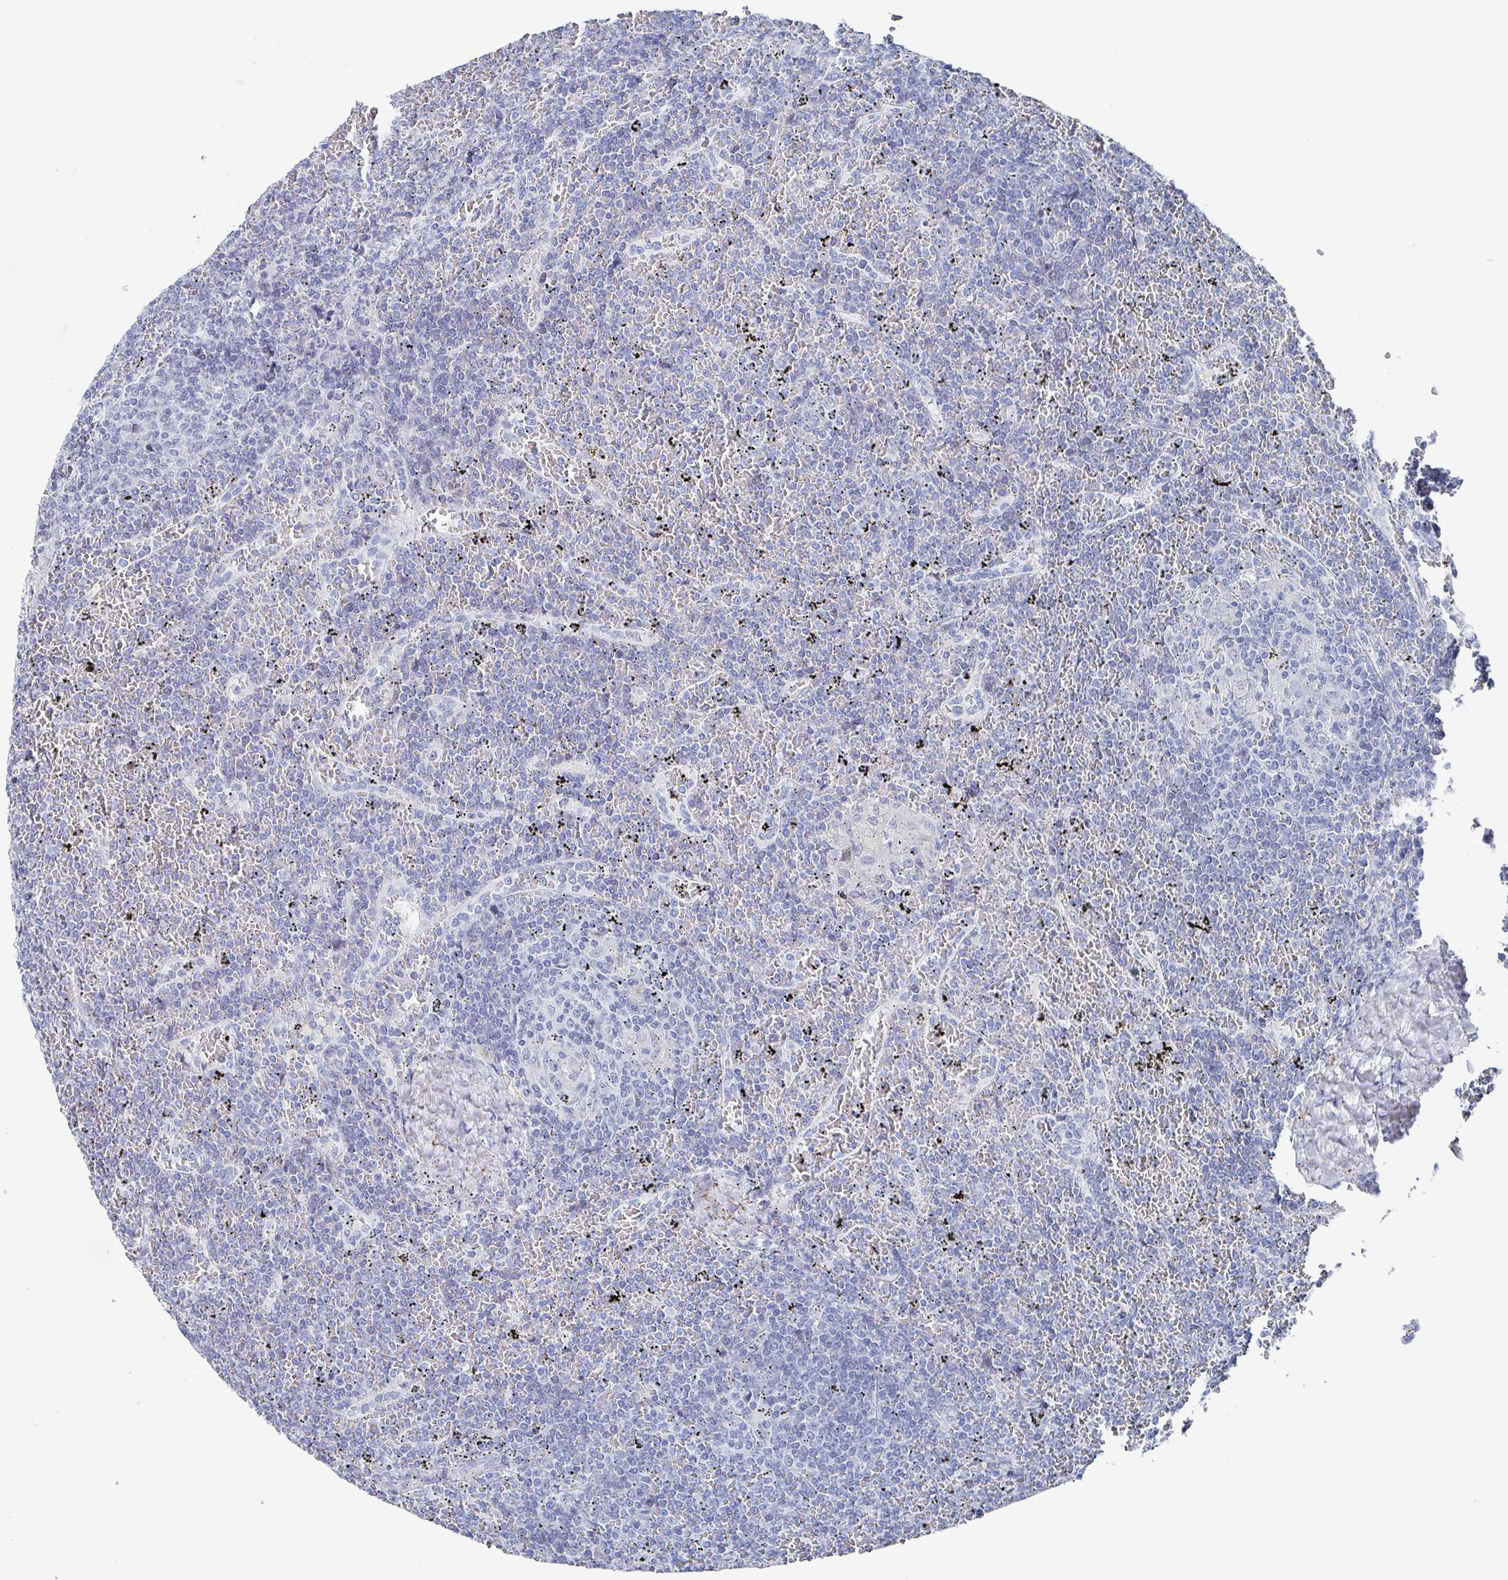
{"staining": {"intensity": "negative", "quantity": "none", "location": "none"}, "tissue": "lymphoma", "cell_type": "Tumor cells", "image_type": "cancer", "snomed": [{"axis": "morphology", "description": "Malignant lymphoma, non-Hodgkin's type, Low grade"}, {"axis": "topography", "description": "Spleen"}], "caption": "The micrograph shows no significant staining in tumor cells of lymphoma.", "gene": "CAMKV", "patient": {"sex": "female", "age": 19}}